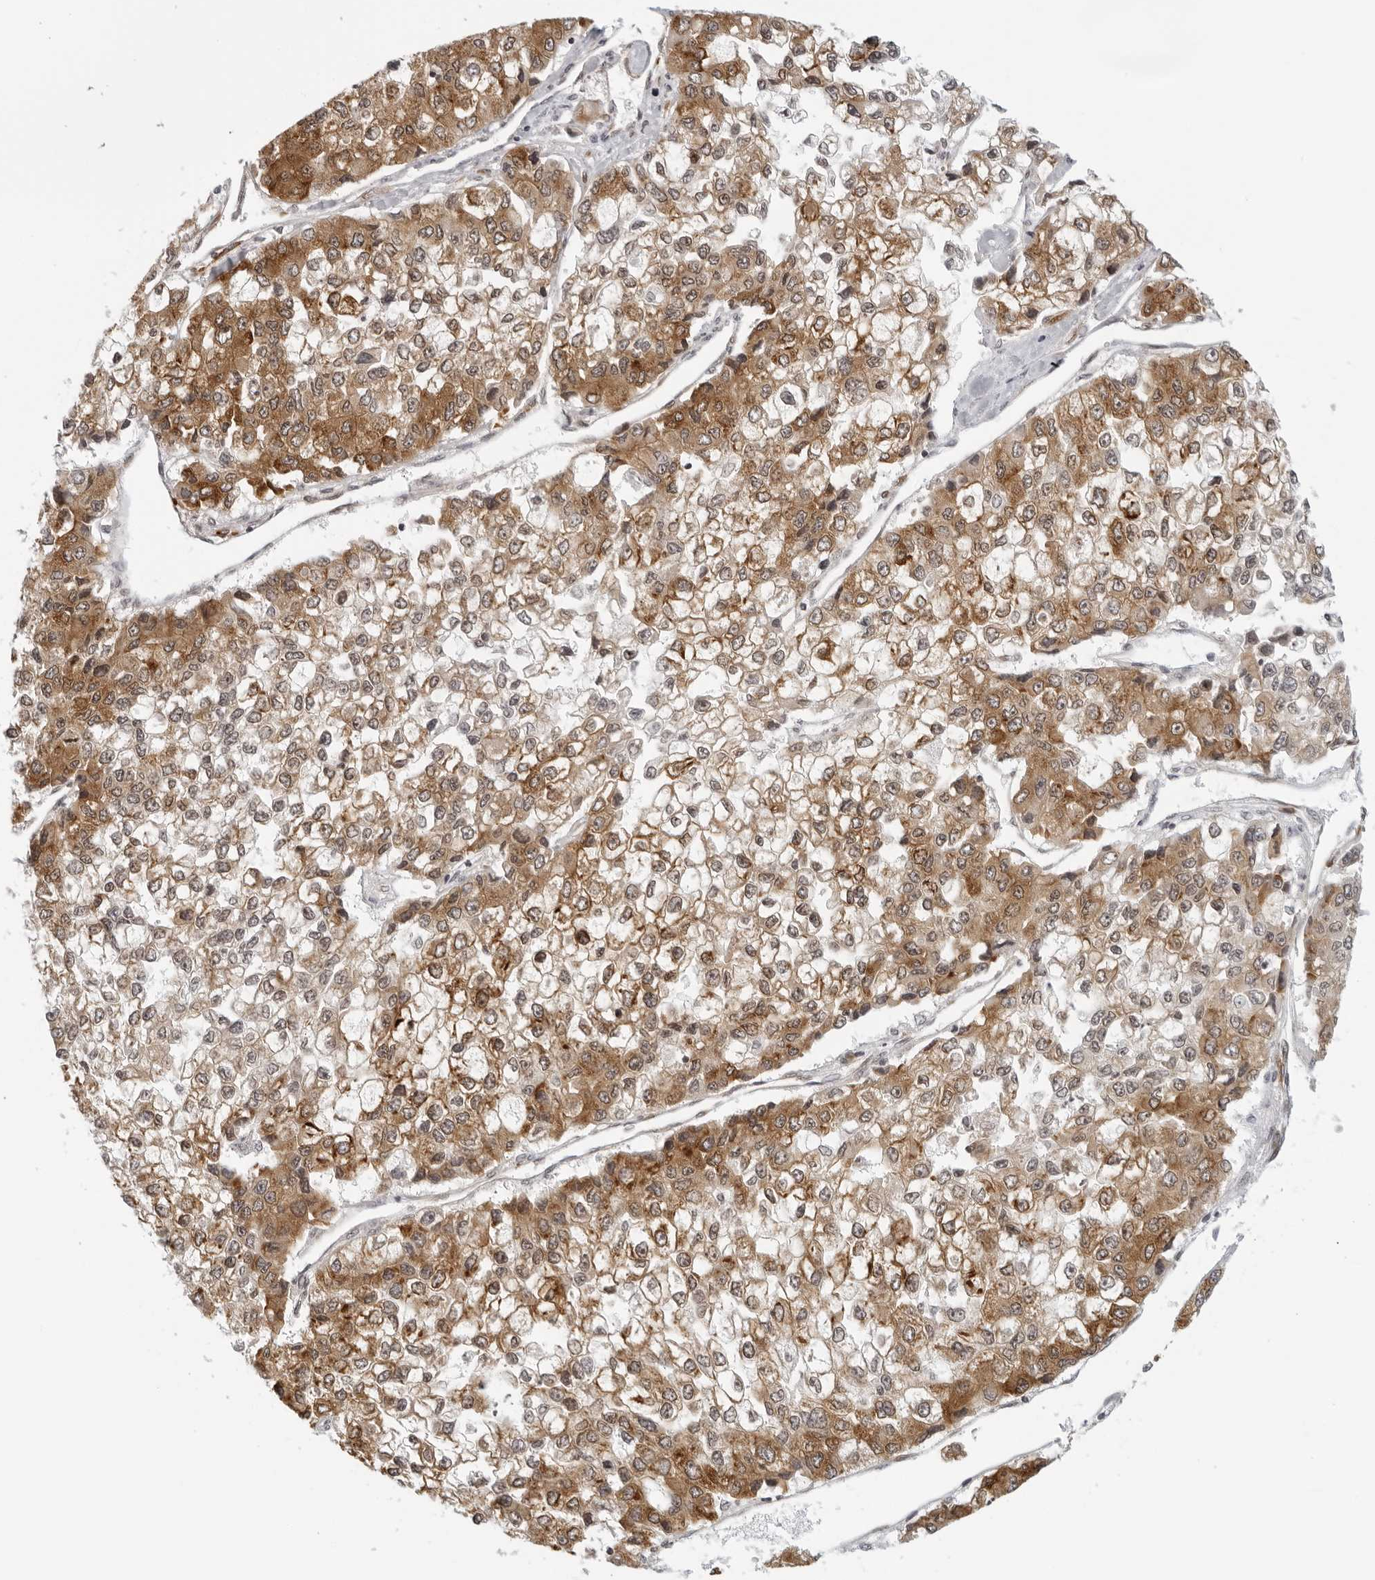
{"staining": {"intensity": "moderate", "quantity": ">75%", "location": "cytoplasmic/membranous"}, "tissue": "liver cancer", "cell_type": "Tumor cells", "image_type": "cancer", "snomed": [{"axis": "morphology", "description": "Carcinoma, Hepatocellular, NOS"}, {"axis": "topography", "description": "Liver"}], "caption": "Liver hepatocellular carcinoma stained for a protein (brown) exhibits moderate cytoplasmic/membranous positive positivity in about >75% of tumor cells.", "gene": "EIF4G1", "patient": {"sex": "female", "age": 66}}